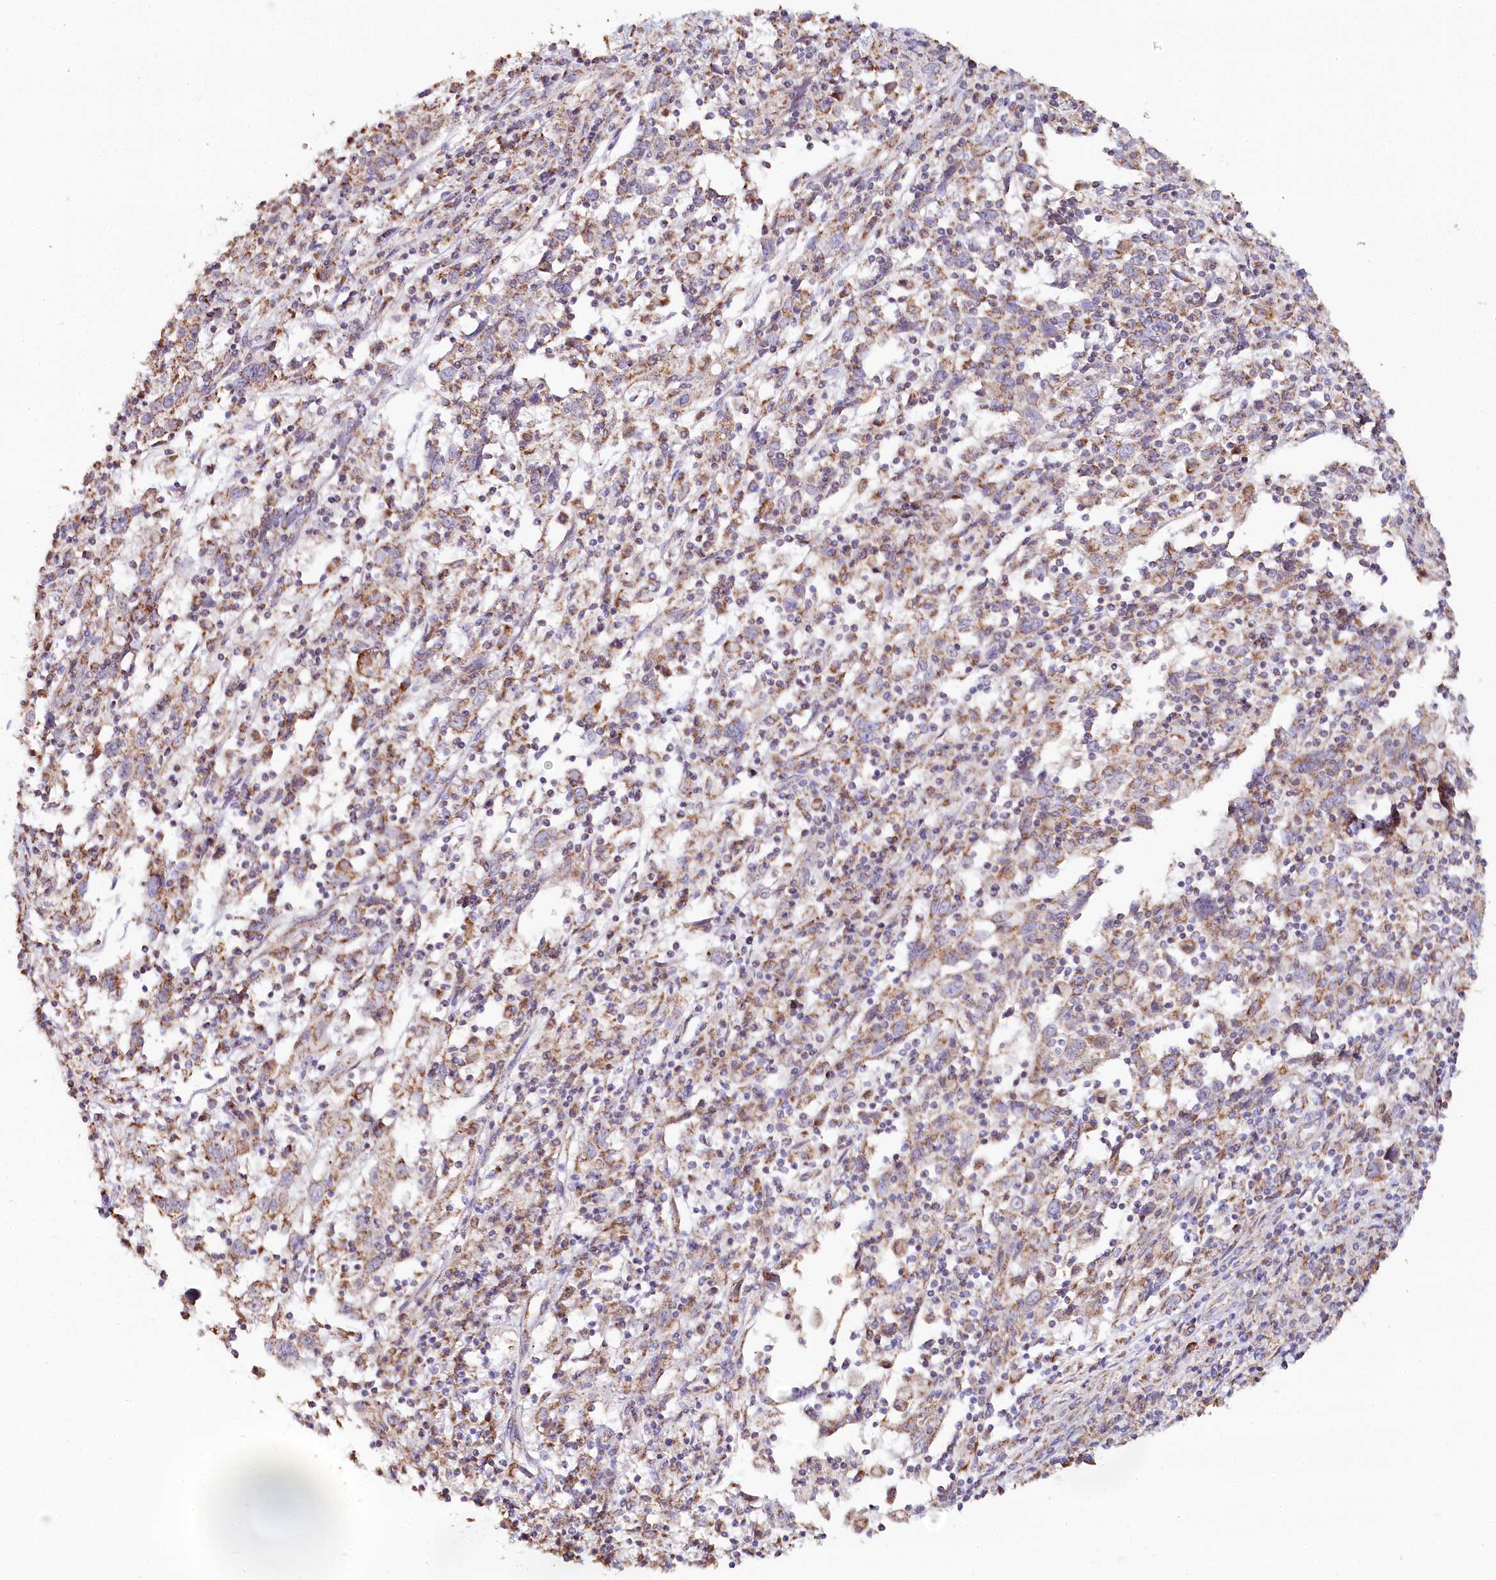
{"staining": {"intensity": "moderate", "quantity": "<25%", "location": "cytoplasmic/membranous"}, "tissue": "cervical cancer", "cell_type": "Tumor cells", "image_type": "cancer", "snomed": [{"axis": "morphology", "description": "Squamous cell carcinoma, NOS"}, {"axis": "topography", "description": "Cervix"}], "caption": "Protein expression analysis of human squamous cell carcinoma (cervical) reveals moderate cytoplasmic/membranous staining in approximately <25% of tumor cells.", "gene": "MMP25", "patient": {"sex": "female", "age": 46}}